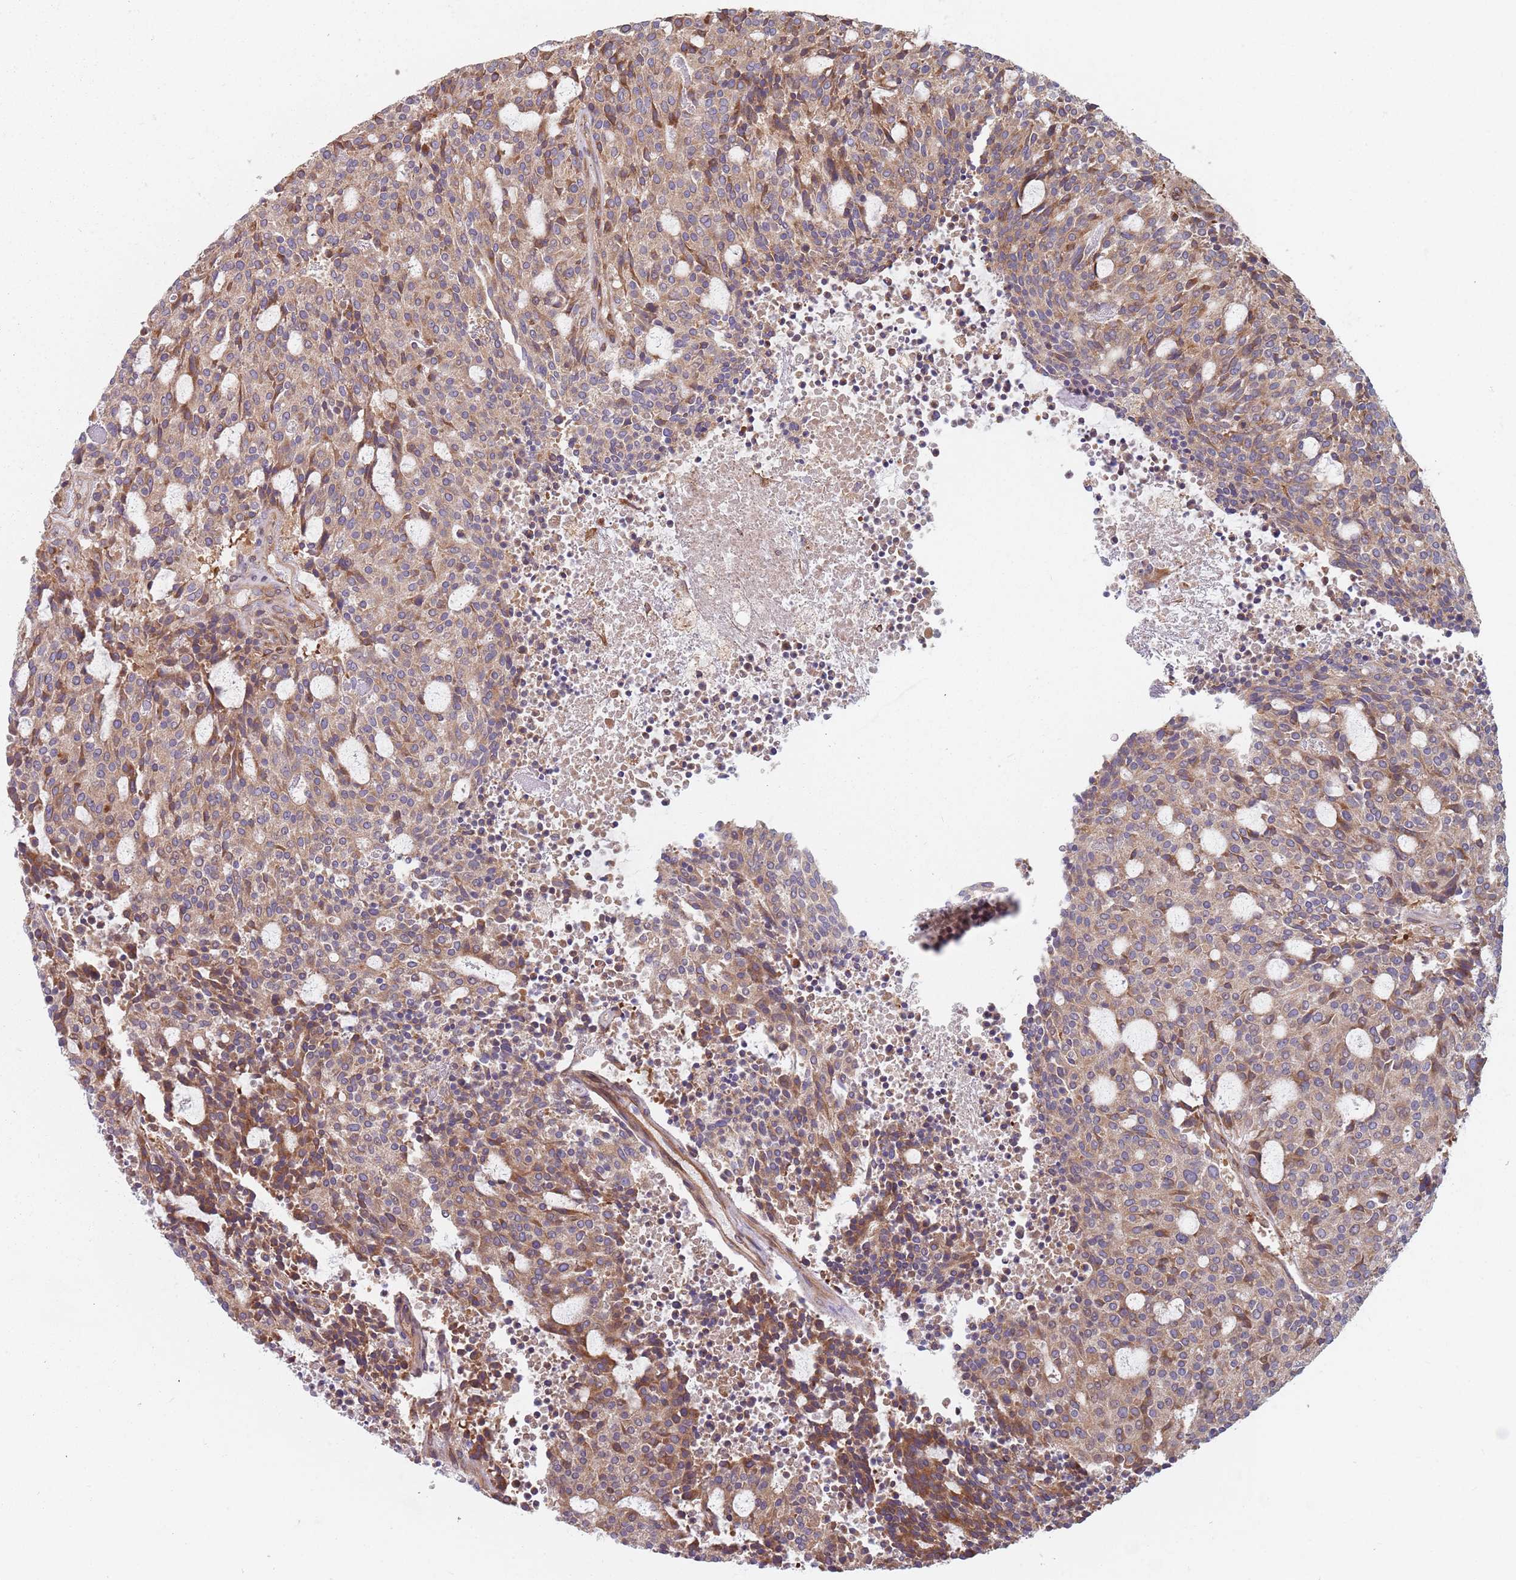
{"staining": {"intensity": "moderate", "quantity": ">75%", "location": "cytoplasmic/membranous"}, "tissue": "carcinoid", "cell_type": "Tumor cells", "image_type": "cancer", "snomed": [{"axis": "morphology", "description": "Carcinoid, malignant, NOS"}, {"axis": "topography", "description": "Pancreas"}], "caption": "An immunohistochemistry (IHC) histopathology image of neoplastic tissue is shown. Protein staining in brown shows moderate cytoplasmic/membranous positivity in carcinoid within tumor cells.", "gene": "SPDL1", "patient": {"sex": "female", "age": 54}}